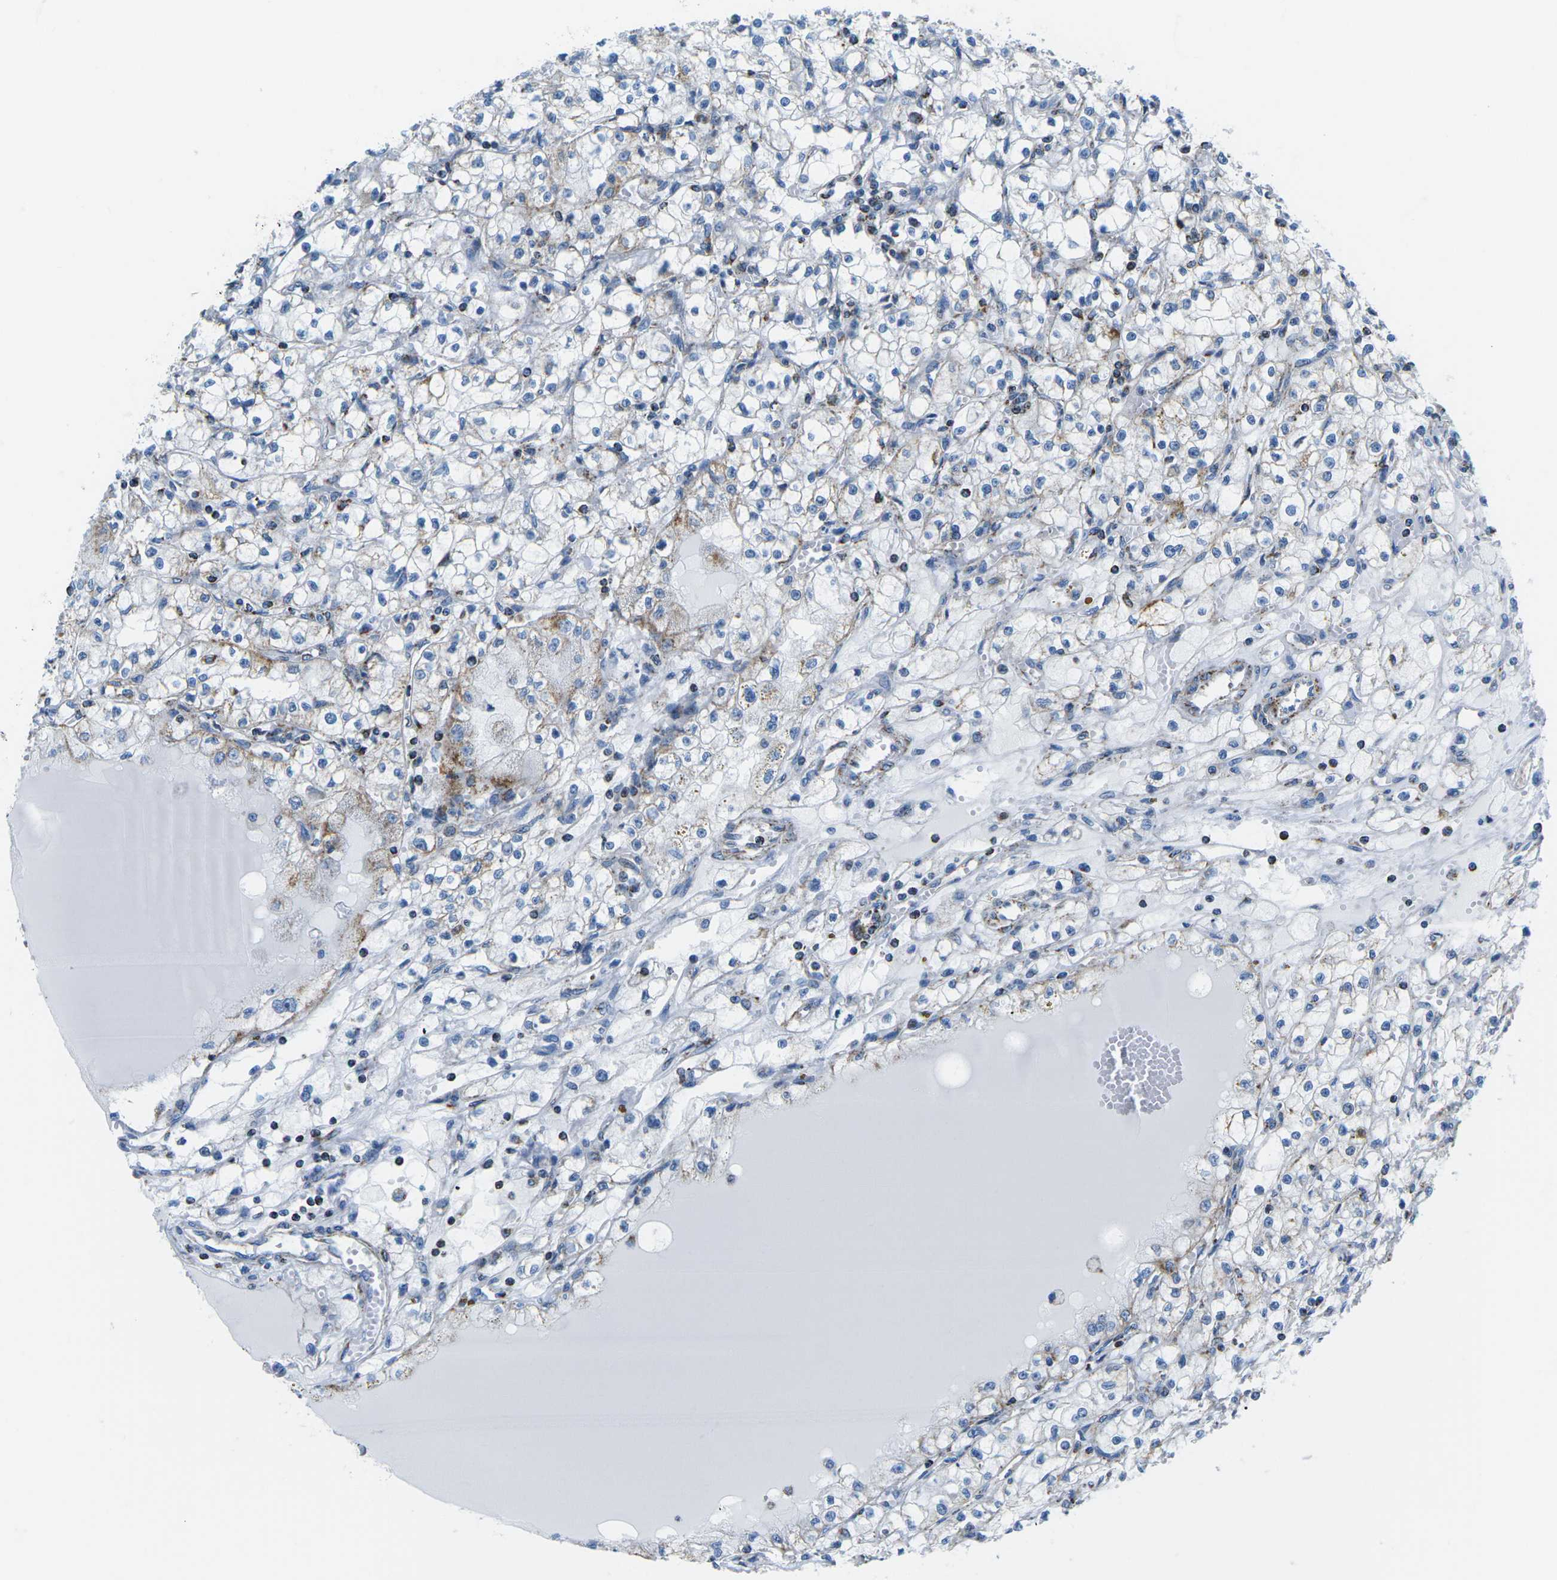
{"staining": {"intensity": "weak", "quantity": "<25%", "location": "cytoplasmic/membranous"}, "tissue": "renal cancer", "cell_type": "Tumor cells", "image_type": "cancer", "snomed": [{"axis": "morphology", "description": "Adenocarcinoma, NOS"}, {"axis": "topography", "description": "Kidney"}], "caption": "The immunohistochemistry photomicrograph has no significant expression in tumor cells of renal cancer tissue. (Stains: DAB immunohistochemistry (IHC) with hematoxylin counter stain, Microscopy: brightfield microscopy at high magnification).", "gene": "COX6C", "patient": {"sex": "male", "age": 56}}